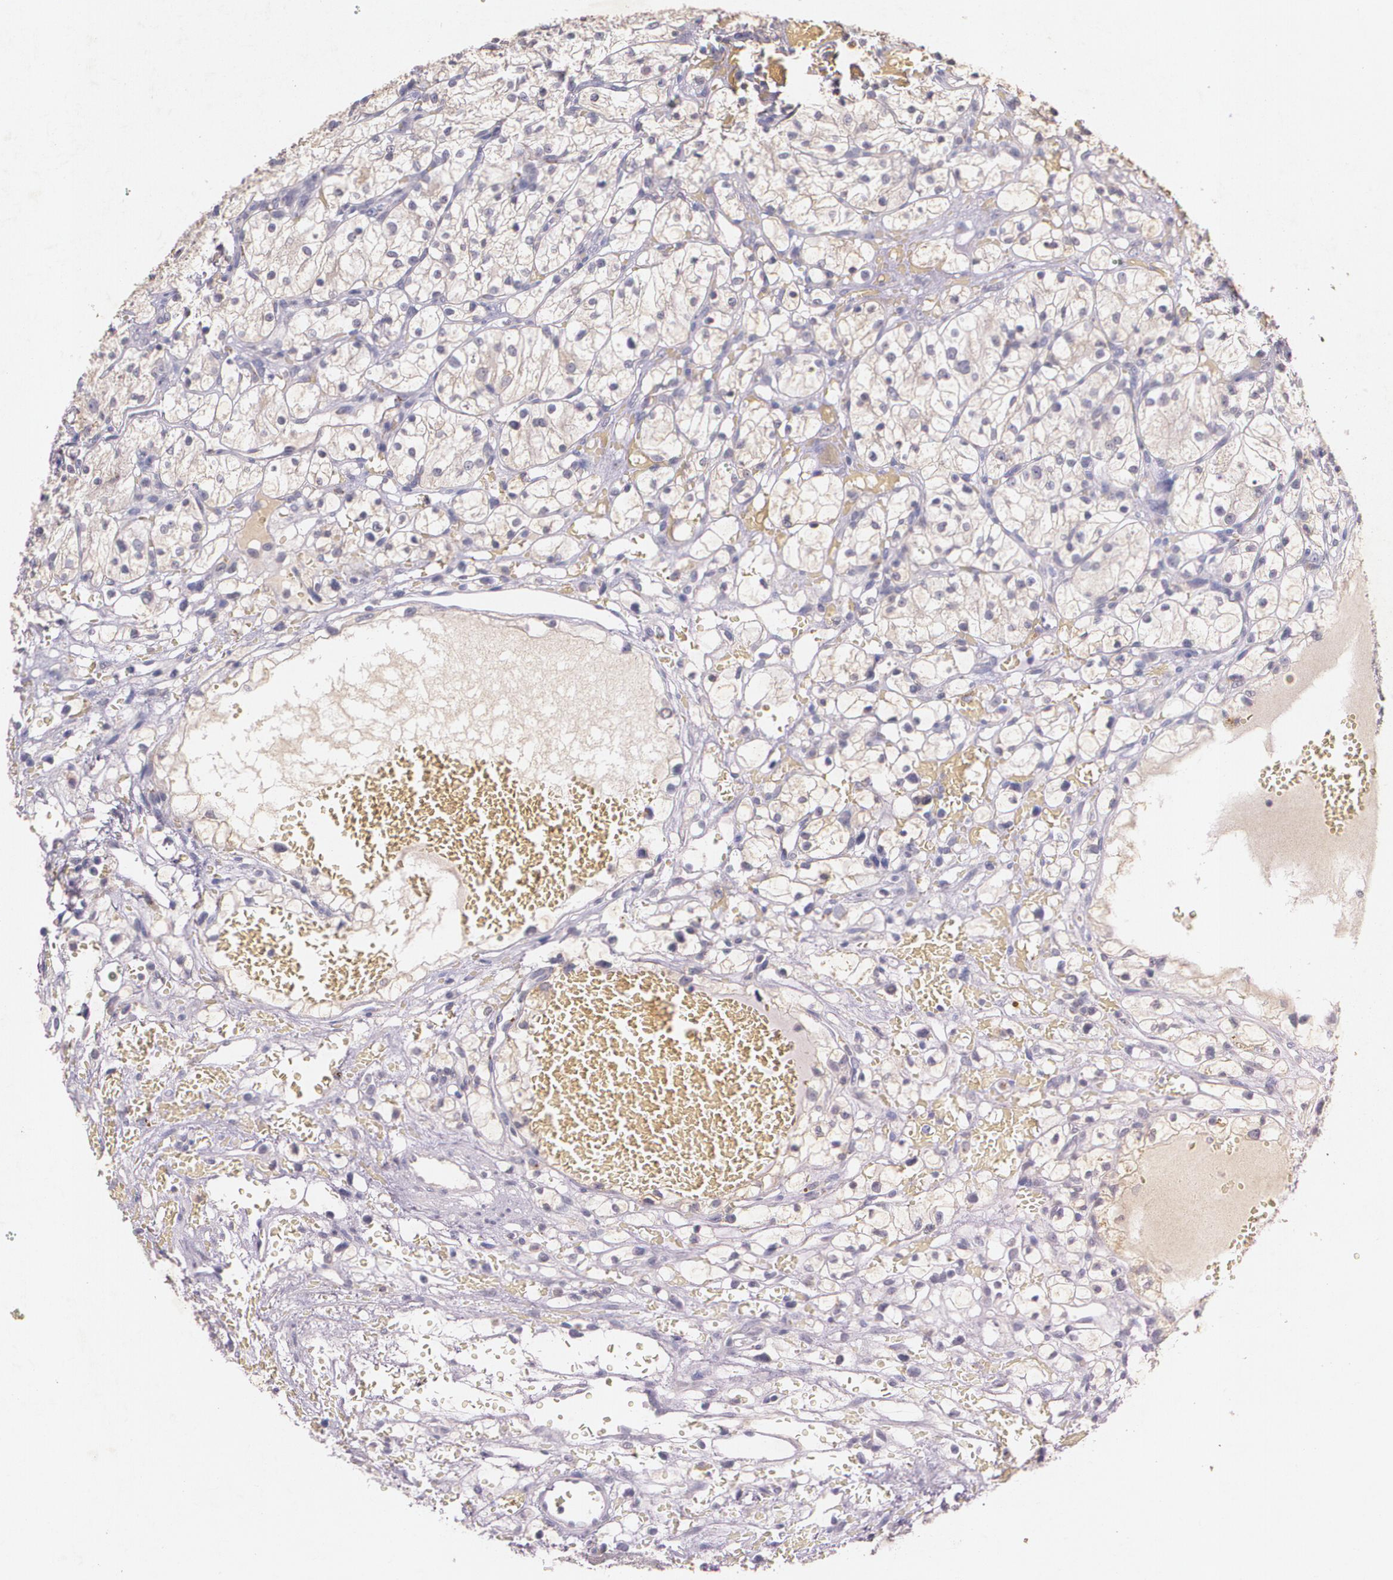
{"staining": {"intensity": "weak", "quantity": ">75%", "location": "cytoplasmic/membranous"}, "tissue": "renal cancer", "cell_type": "Tumor cells", "image_type": "cancer", "snomed": [{"axis": "morphology", "description": "Adenocarcinoma, NOS"}, {"axis": "topography", "description": "Kidney"}], "caption": "Immunohistochemical staining of renal cancer shows weak cytoplasmic/membranous protein expression in about >75% of tumor cells.", "gene": "TM4SF1", "patient": {"sex": "female", "age": 60}}